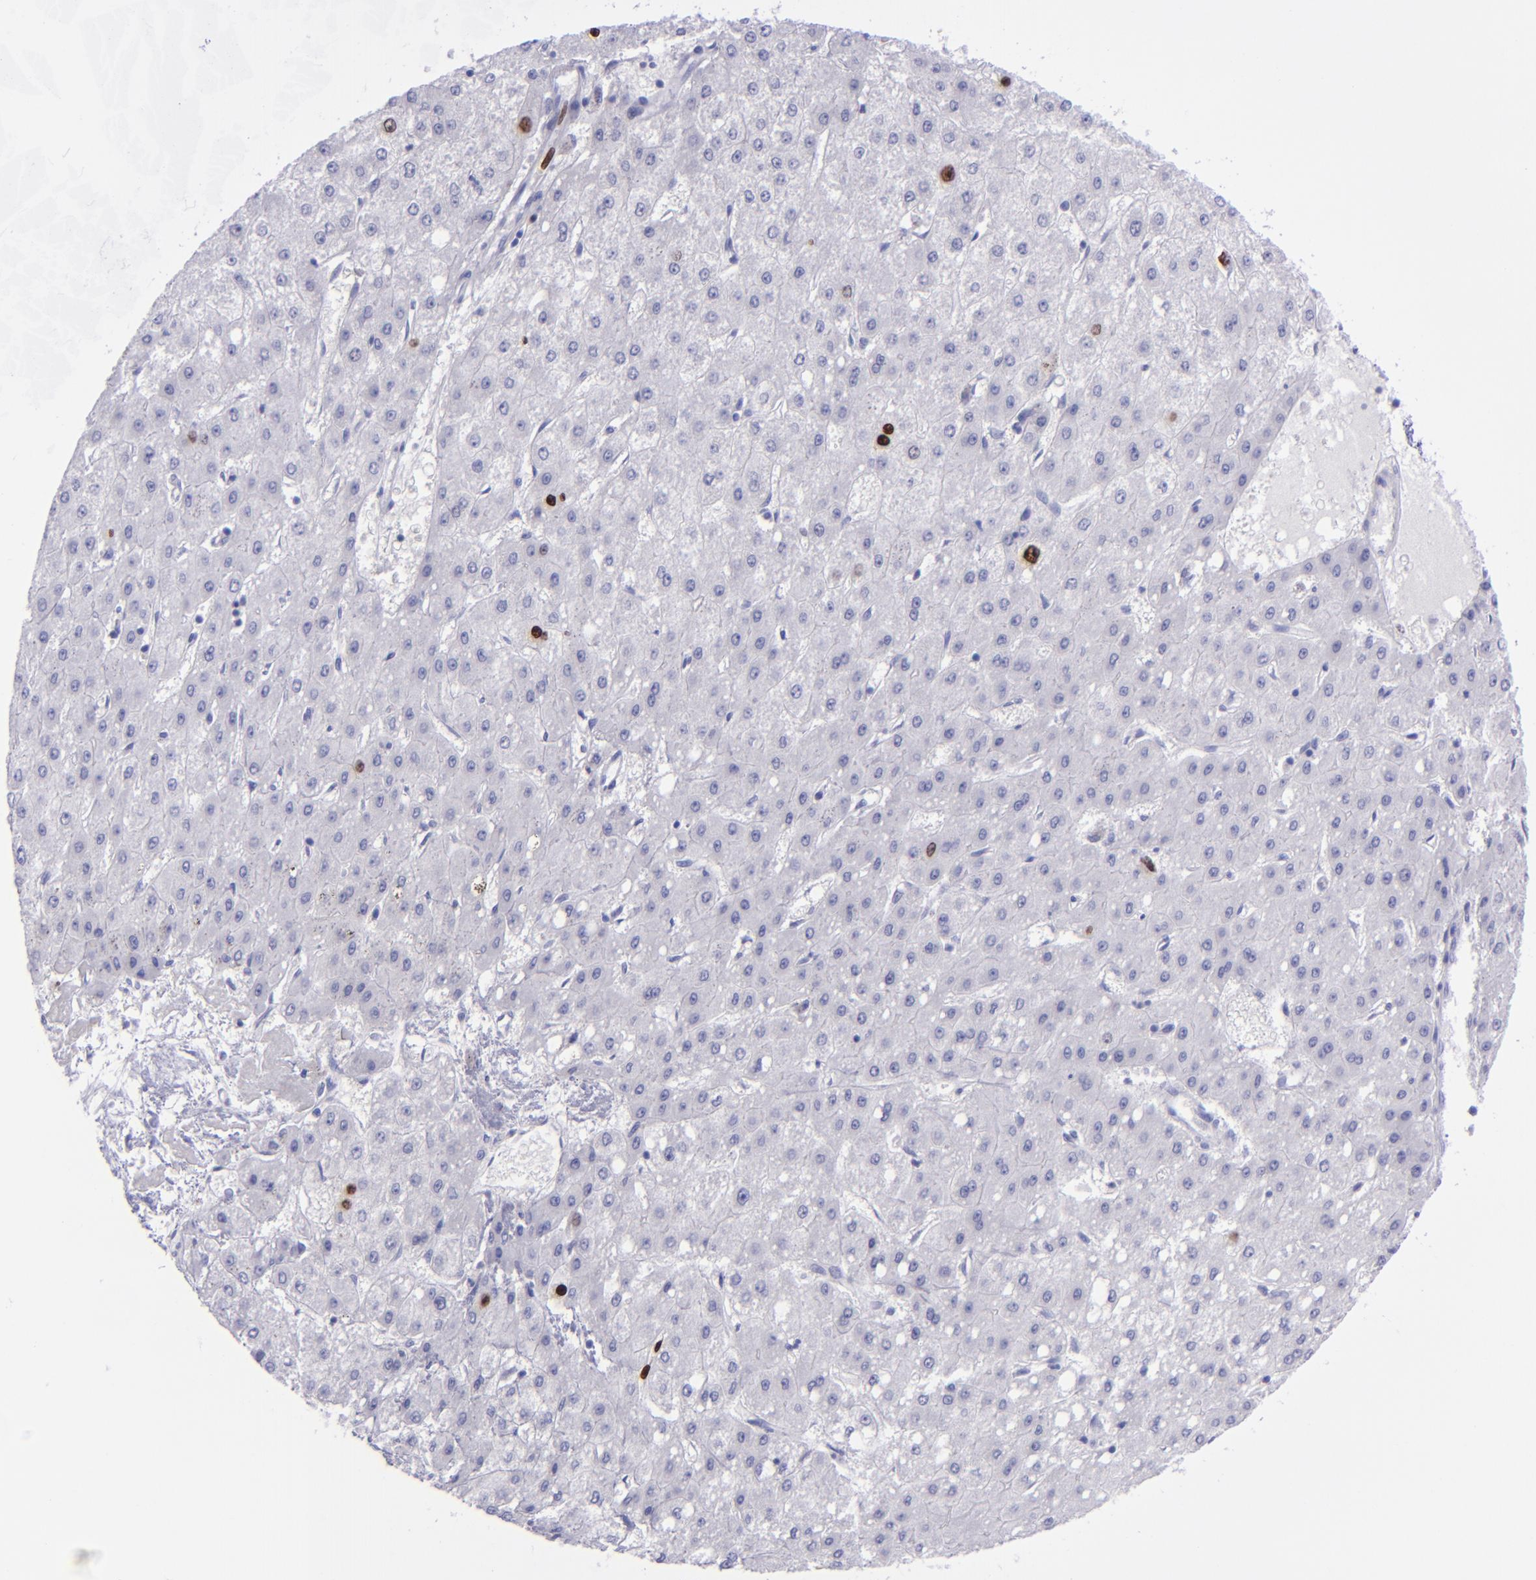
{"staining": {"intensity": "strong", "quantity": "<25%", "location": "nuclear"}, "tissue": "liver cancer", "cell_type": "Tumor cells", "image_type": "cancer", "snomed": [{"axis": "morphology", "description": "Carcinoma, Hepatocellular, NOS"}, {"axis": "topography", "description": "Liver"}], "caption": "Tumor cells exhibit strong nuclear positivity in approximately <25% of cells in liver cancer.", "gene": "TOP2A", "patient": {"sex": "female", "age": 52}}